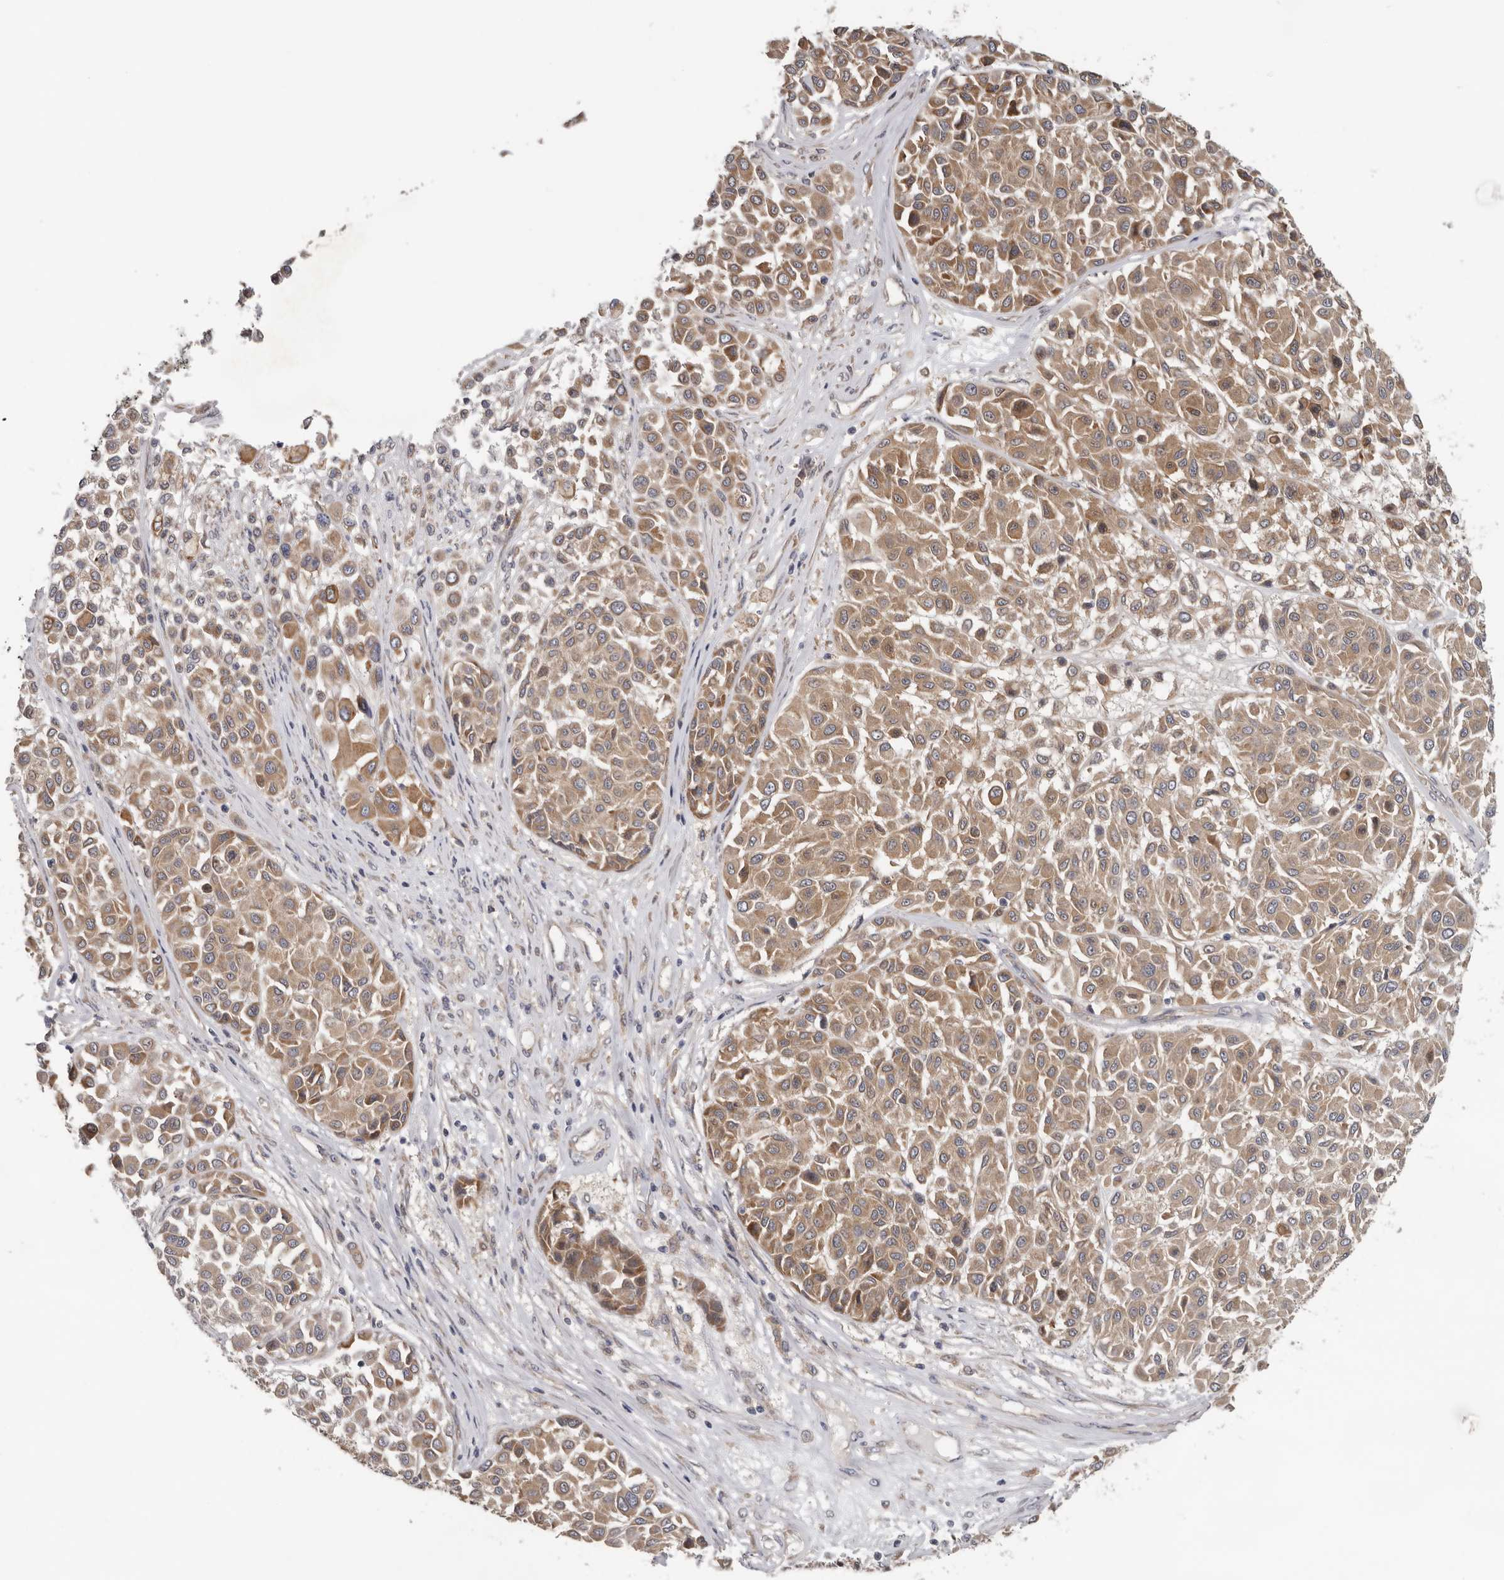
{"staining": {"intensity": "moderate", "quantity": ">75%", "location": "cytoplasmic/membranous"}, "tissue": "melanoma", "cell_type": "Tumor cells", "image_type": "cancer", "snomed": [{"axis": "morphology", "description": "Malignant melanoma, Metastatic site"}, {"axis": "topography", "description": "Soft tissue"}], "caption": "Human malignant melanoma (metastatic site) stained with a brown dye reveals moderate cytoplasmic/membranous positive staining in approximately >75% of tumor cells.", "gene": "HINT3", "patient": {"sex": "male", "age": 41}}